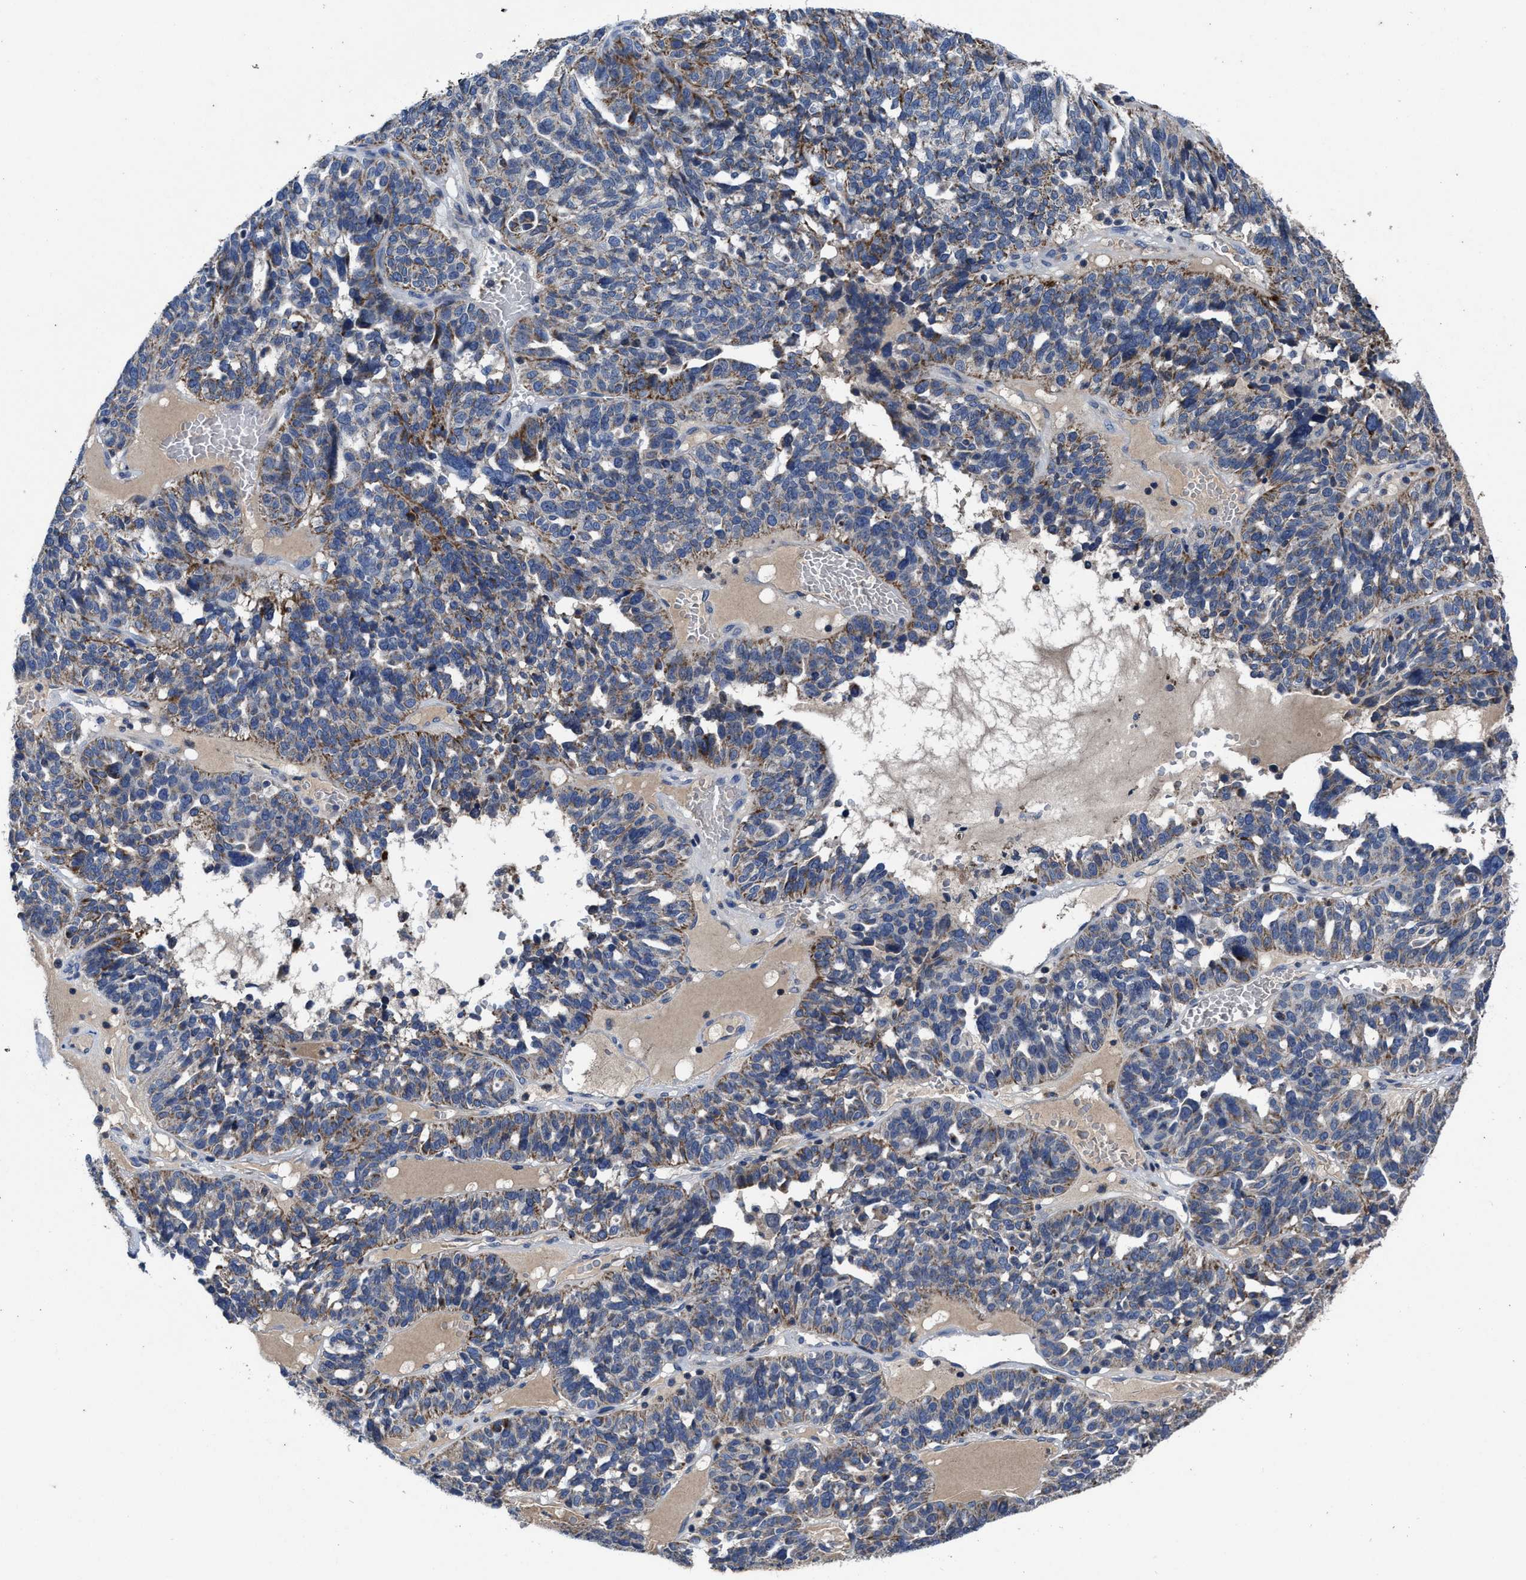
{"staining": {"intensity": "moderate", "quantity": "25%-75%", "location": "cytoplasmic/membranous"}, "tissue": "ovarian cancer", "cell_type": "Tumor cells", "image_type": "cancer", "snomed": [{"axis": "morphology", "description": "Cystadenocarcinoma, serous, NOS"}, {"axis": "topography", "description": "Ovary"}], "caption": "This photomicrograph displays IHC staining of serous cystadenocarcinoma (ovarian), with medium moderate cytoplasmic/membranous positivity in approximately 25%-75% of tumor cells.", "gene": "CACNA1D", "patient": {"sex": "female", "age": 59}}